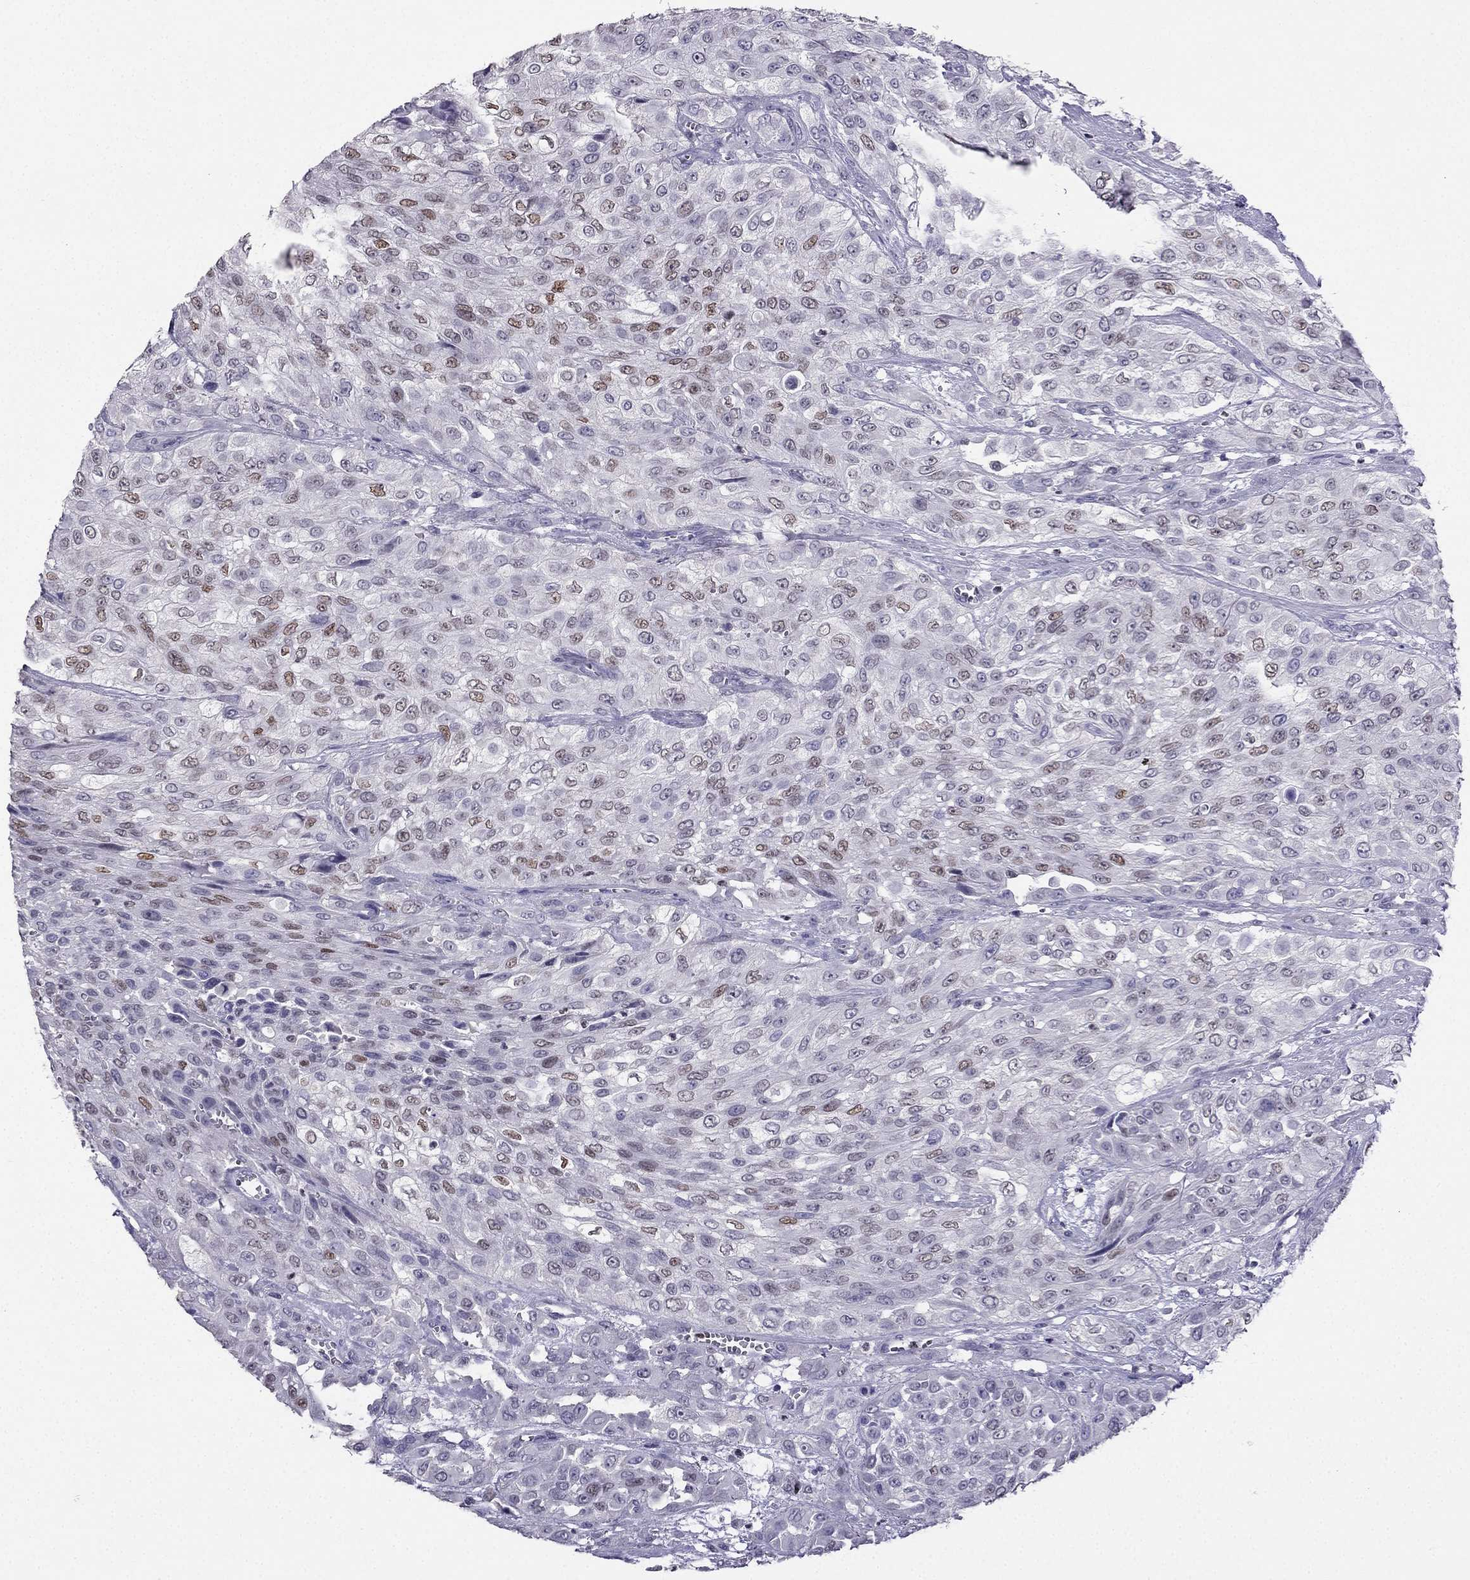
{"staining": {"intensity": "moderate", "quantity": "25%-75%", "location": "nuclear"}, "tissue": "urothelial cancer", "cell_type": "Tumor cells", "image_type": "cancer", "snomed": [{"axis": "morphology", "description": "Urothelial carcinoma, High grade"}, {"axis": "topography", "description": "Urinary bladder"}], "caption": "This histopathology image exhibits urothelial carcinoma (high-grade) stained with immunohistochemistry to label a protein in brown. The nuclear of tumor cells show moderate positivity for the protein. Nuclei are counter-stained blue.", "gene": "ARID3A", "patient": {"sex": "male", "age": 57}}